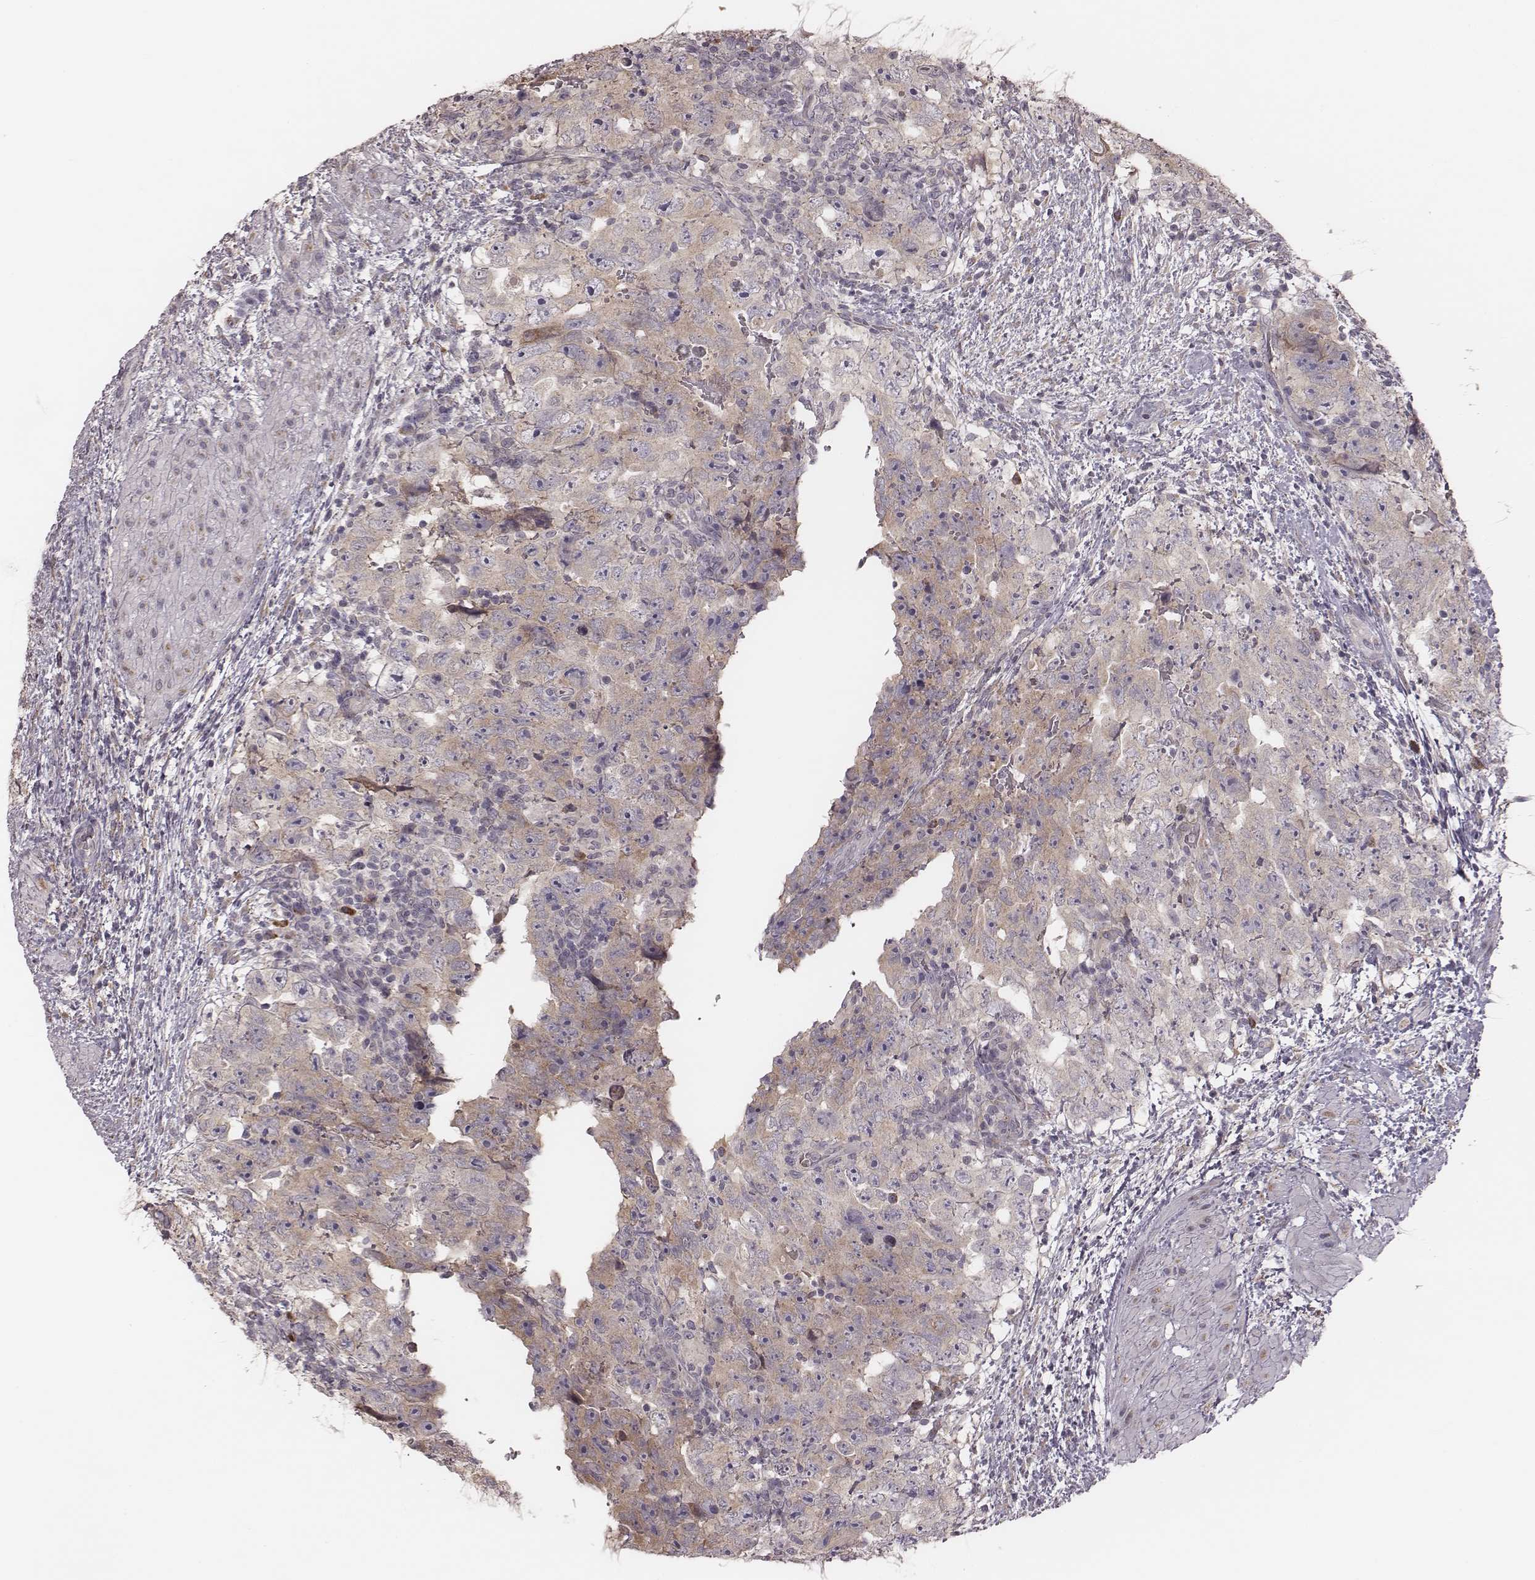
{"staining": {"intensity": "moderate", "quantity": "25%-75%", "location": "cytoplasmic/membranous"}, "tissue": "testis cancer", "cell_type": "Tumor cells", "image_type": "cancer", "snomed": [{"axis": "morphology", "description": "Normal tissue, NOS"}, {"axis": "morphology", "description": "Carcinoma, Embryonal, NOS"}, {"axis": "topography", "description": "Testis"}, {"axis": "topography", "description": "Epididymis"}], "caption": "Immunohistochemistry (IHC) of embryonal carcinoma (testis) displays medium levels of moderate cytoplasmic/membranous positivity in about 25%-75% of tumor cells. The staining was performed using DAB to visualize the protein expression in brown, while the nuclei were stained in blue with hematoxylin (Magnification: 20x).", "gene": "P2RX5", "patient": {"sex": "male", "age": 24}}